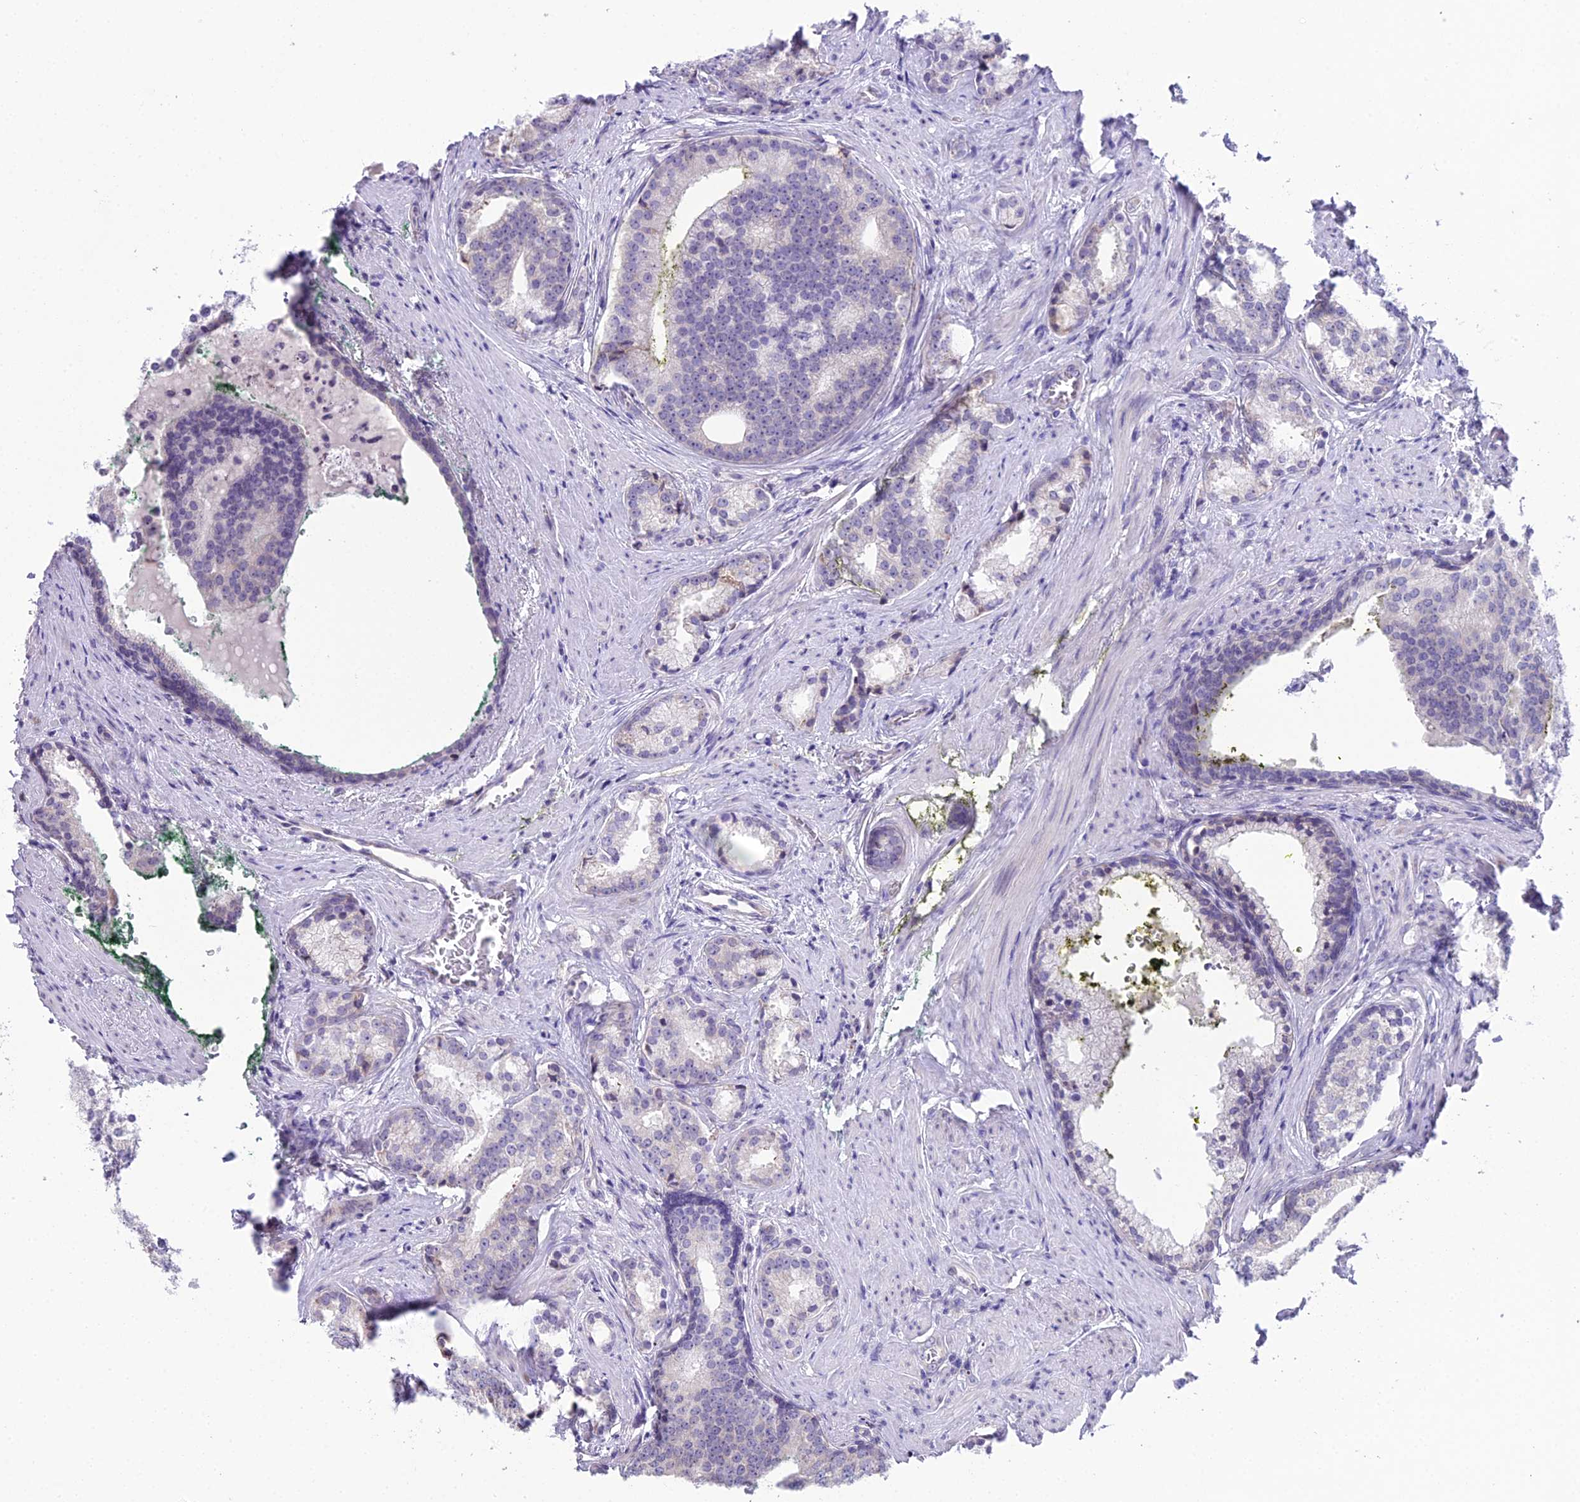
{"staining": {"intensity": "negative", "quantity": "none", "location": "none"}, "tissue": "prostate cancer", "cell_type": "Tumor cells", "image_type": "cancer", "snomed": [{"axis": "morphology", "description": "Adenocarcinoma, Low grade"}, {"axis": "topography", "description": "Prostate"}], "caption": "Tumor cells are negative for brown protein staining in prostate cancer.", "gene": "RPS26", "patient": {"sex": "male", "age": 71}}